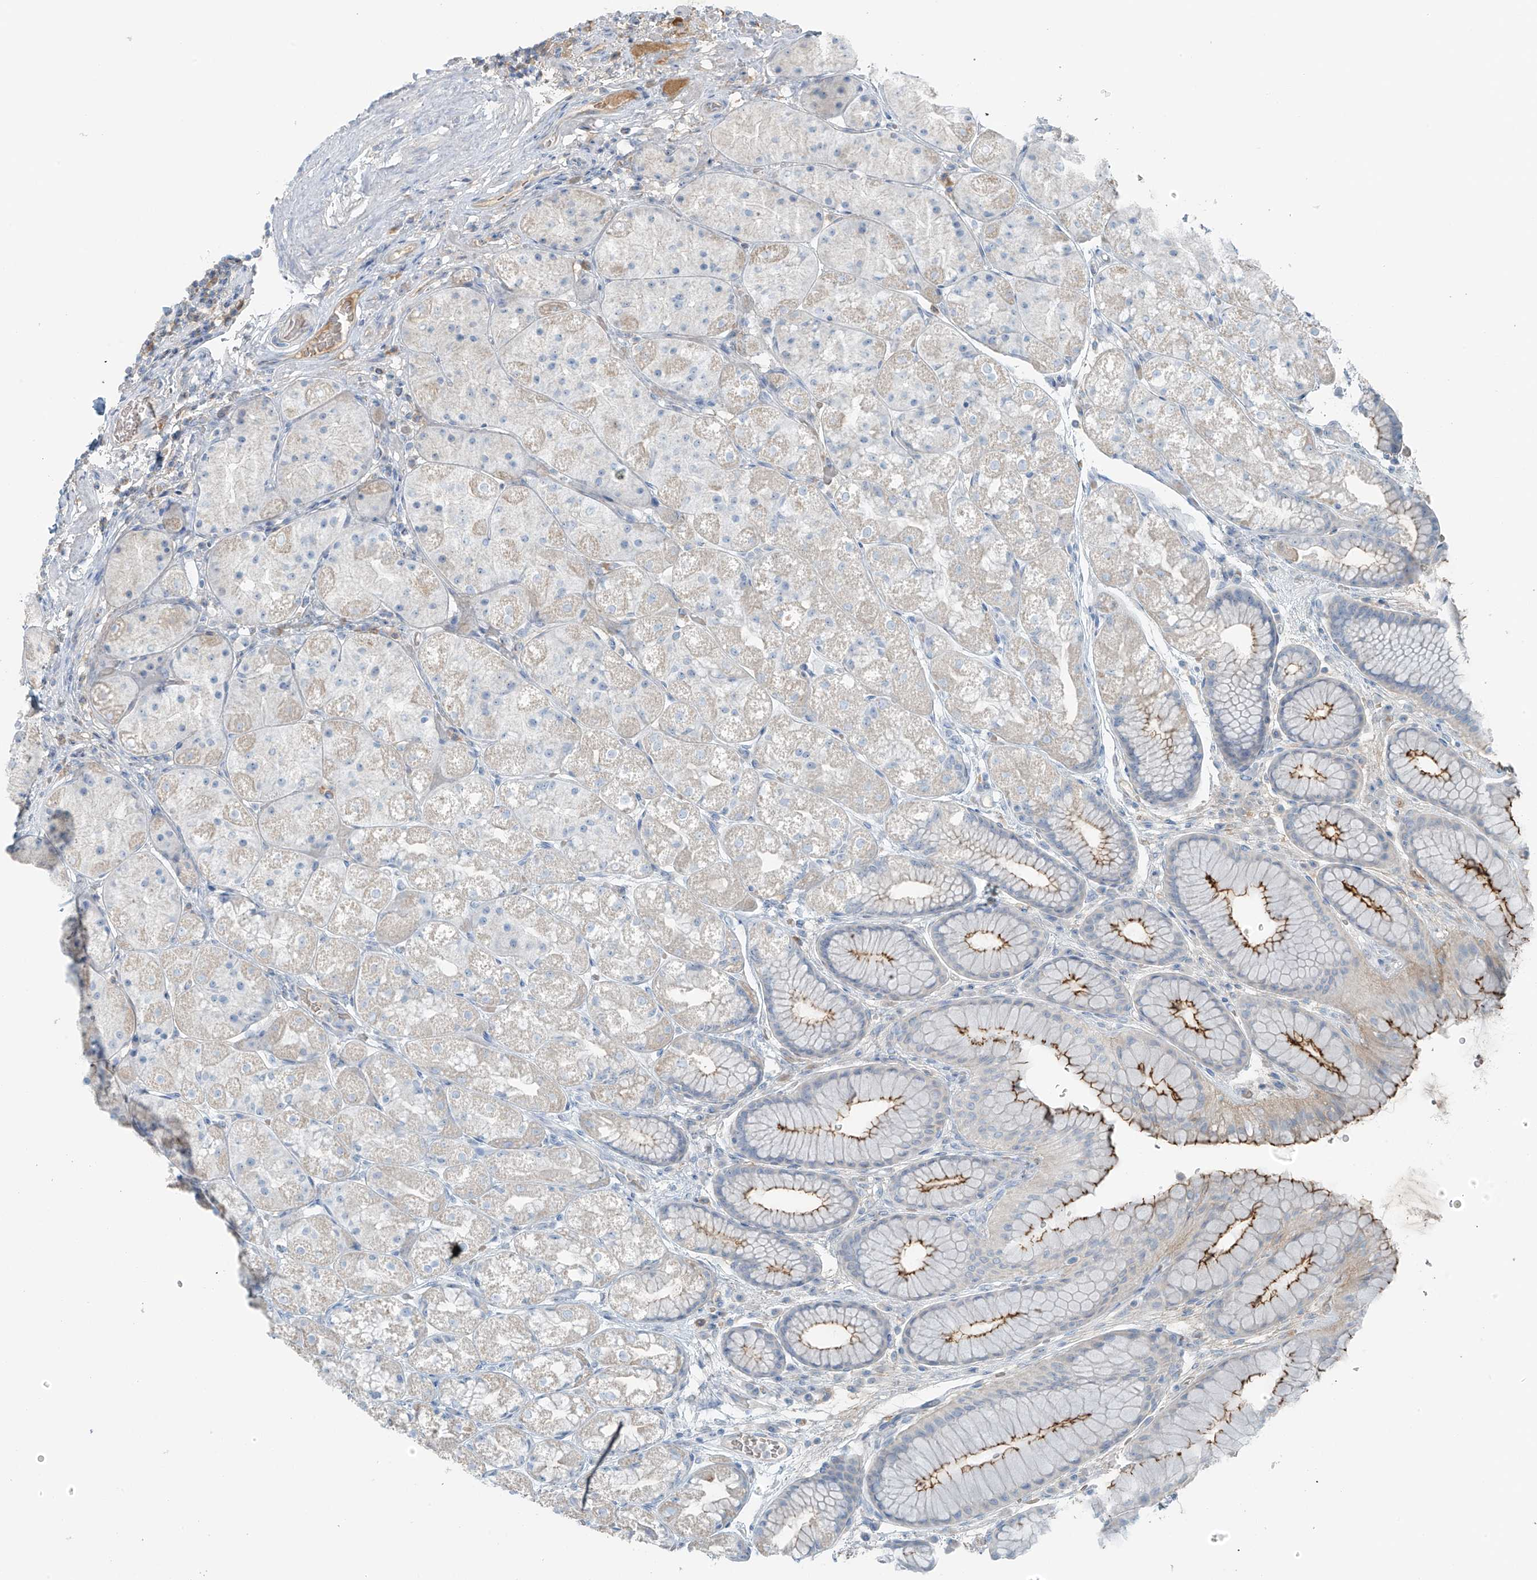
{"staining": {"intensity": "moderate", "quantity": "<25%", "location": "cytoplasmic/membranous"}, "tissue": "stomach", "cell_type": "Glandular cells", "image_type": "normal", "snomed": [{"axis": "morphology", "description": "Normal tissue, NOS"}, {"axis": "topography", "description": "Stomach"}], "caption": "Immunohistochemistry (DAB) staining of normal stomach exhibits moderate cytoplasmic/membranous protein expression in about <25% of glandular cells.", "gene": "FAM131C", "patient": {"sex": "male", "age": 57}}